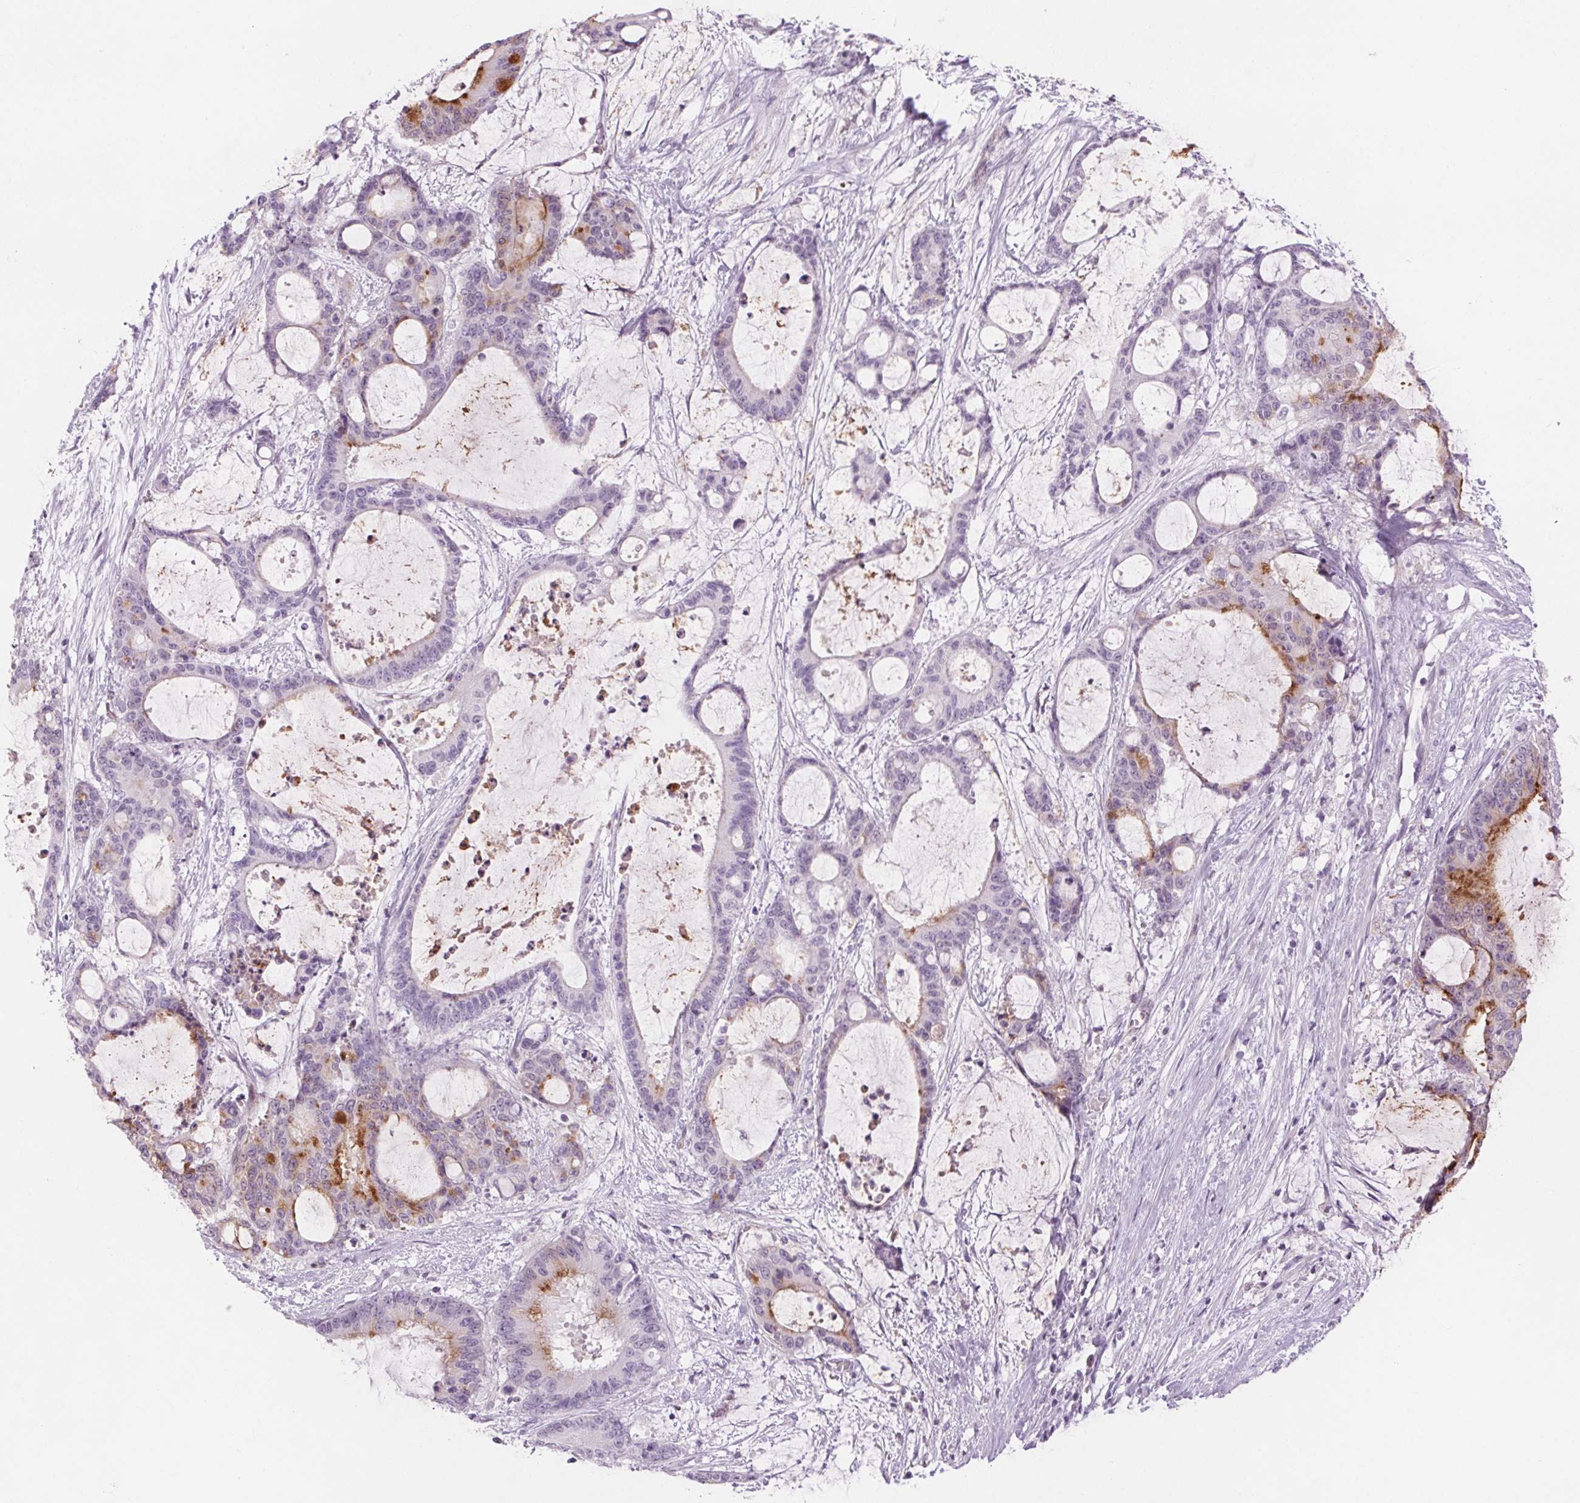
{"staining": {"intensity": "moderate", "quantity": "<25%", "location": "cytoplasmic/membranous"}, "tissue": "liver cancer", "cell_type": "Tumor cells", "image_type": "cancer", "snomed": [{"axis": "morphology", "description": "Normal tissue, NOS"}, {"axis": "morphology", "description": "Cholangiocarcinoma"}, {"axis": "topography", "description": "Liver"}, {"axis": "topography", "description": "Peripheral nerve tissue"}], "caption": "Immunohistochemical staining of liver cancer (cholangiocarcinoma) reveals low levels of moderate cytoplasmic/membranous protein expression in approximately <25% of tumor cells.", "gene": "SLC6A19", "patient": {"sex": "female", "age": 73}}